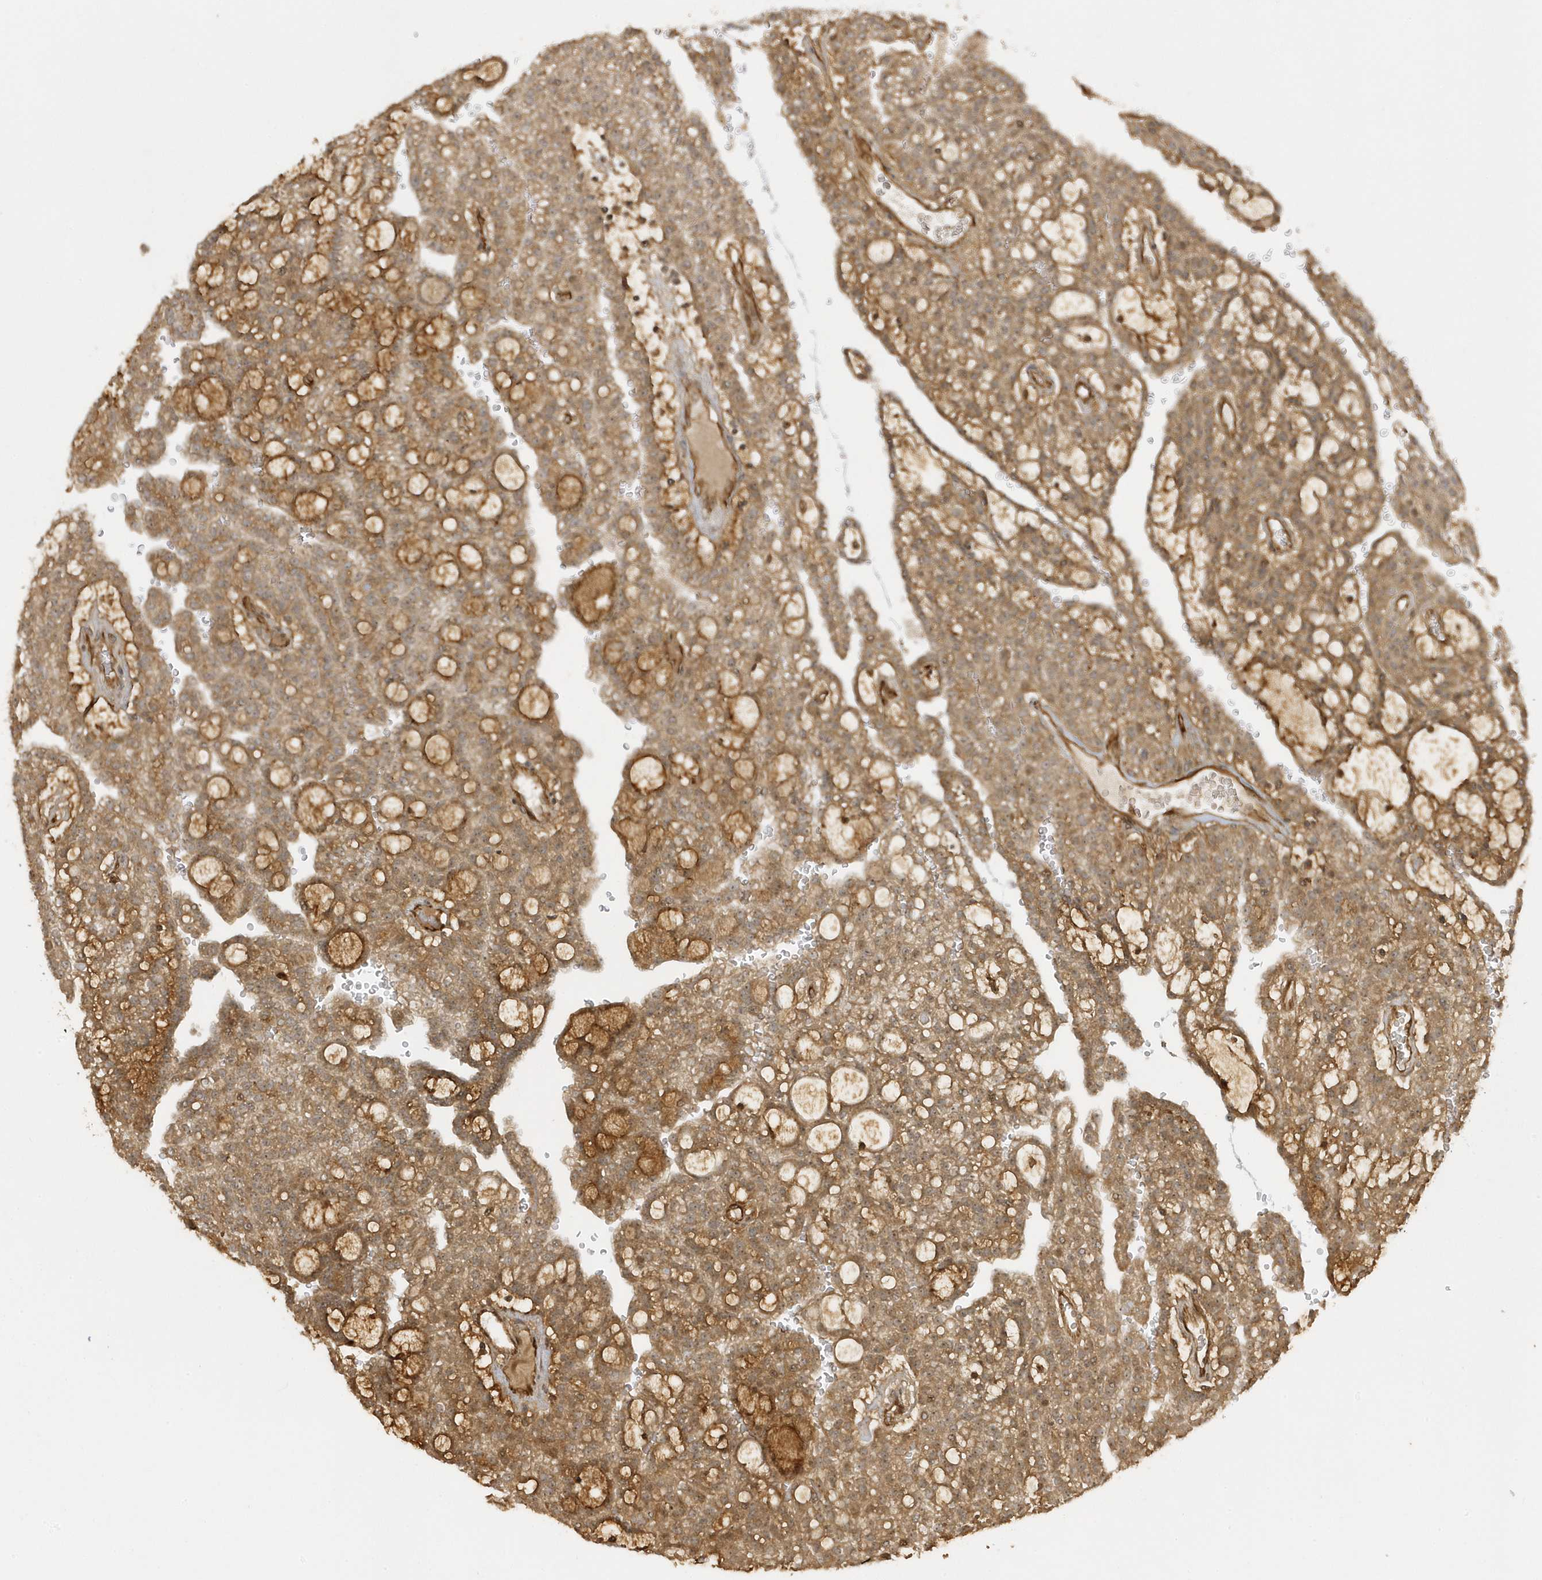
{"staining": {"intensity": "moderate", "quantity": ">75%", "location": "cytoplasmic/membranous"}, "tissue": "renal cancer", "cell_type": "Tumor cells", "image_type": "cancer", "snomed": [{"axis": "morphology", "description": "Adenocarcinoma, NOS"}, {"axis": "topography", "description": "Kidney"}], "caption": "Renal adenocarcinoma was stained to show a protein in brown. There is medium levels of moderate cytoplasmic/membranous staining in about >75% of tumor cells.", "gene": "ECM2", "patient": {"sex": "male", "age": 63}}